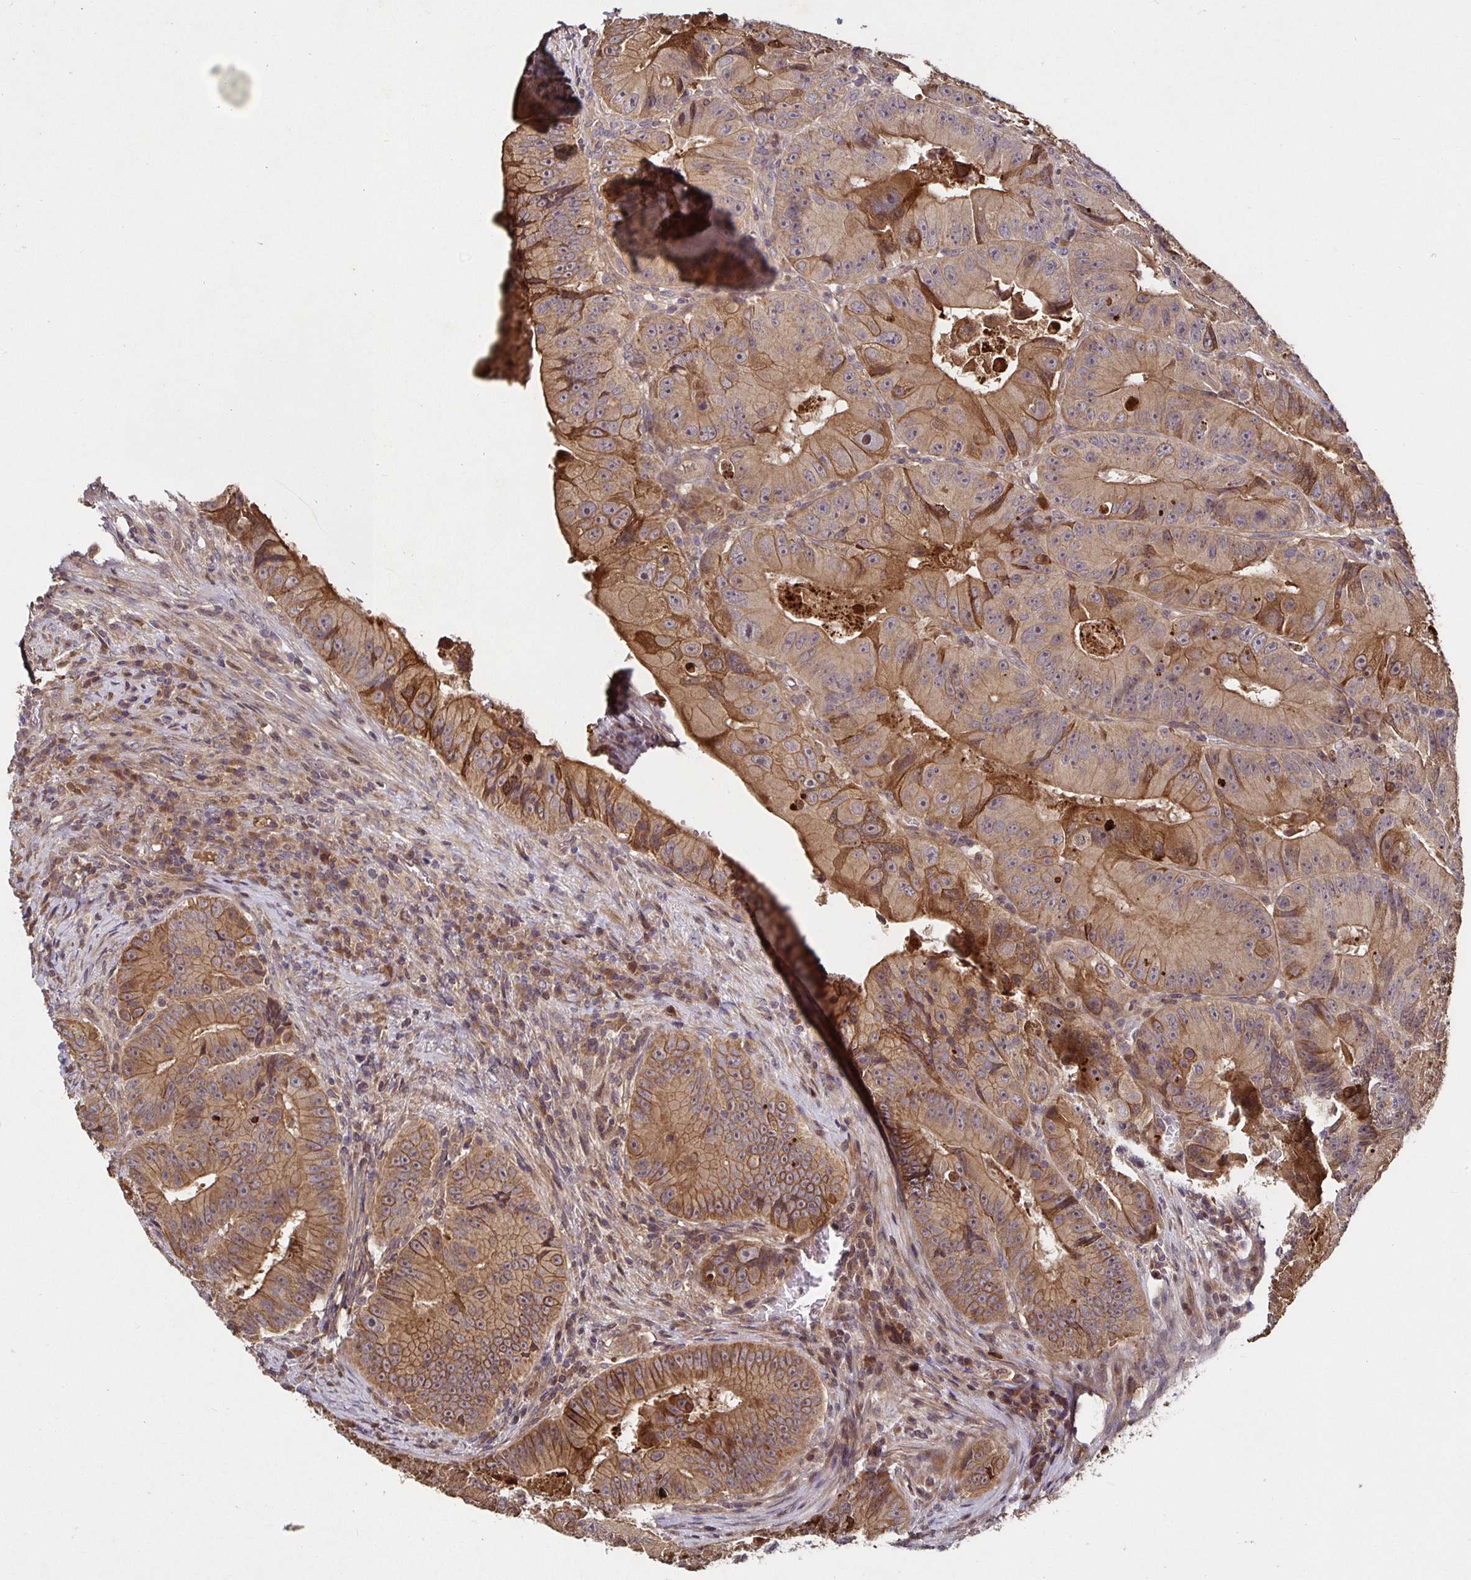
{"staining": {"intensity": "moderate", "quantity": ">75%", "location": "cytoplasmic/membranous"}, "tissue": "colorectal cancer", "cell_type": "Tumor cells", "image_type": "cancer", "snomed": [{"axis": "morphology", "description": "Adenocarcinoma, NOS"}, {"axis": "topography", "description": "Colon"}], "caption": "The photomicrograph reveals a brown stain indicating the presence of a protein in the cytoplasmic/membranous of tumor cells in colorectal adenocarcinoma.", "gene": "SMYD3", "patient": {"sex": "female", "age": 86}}